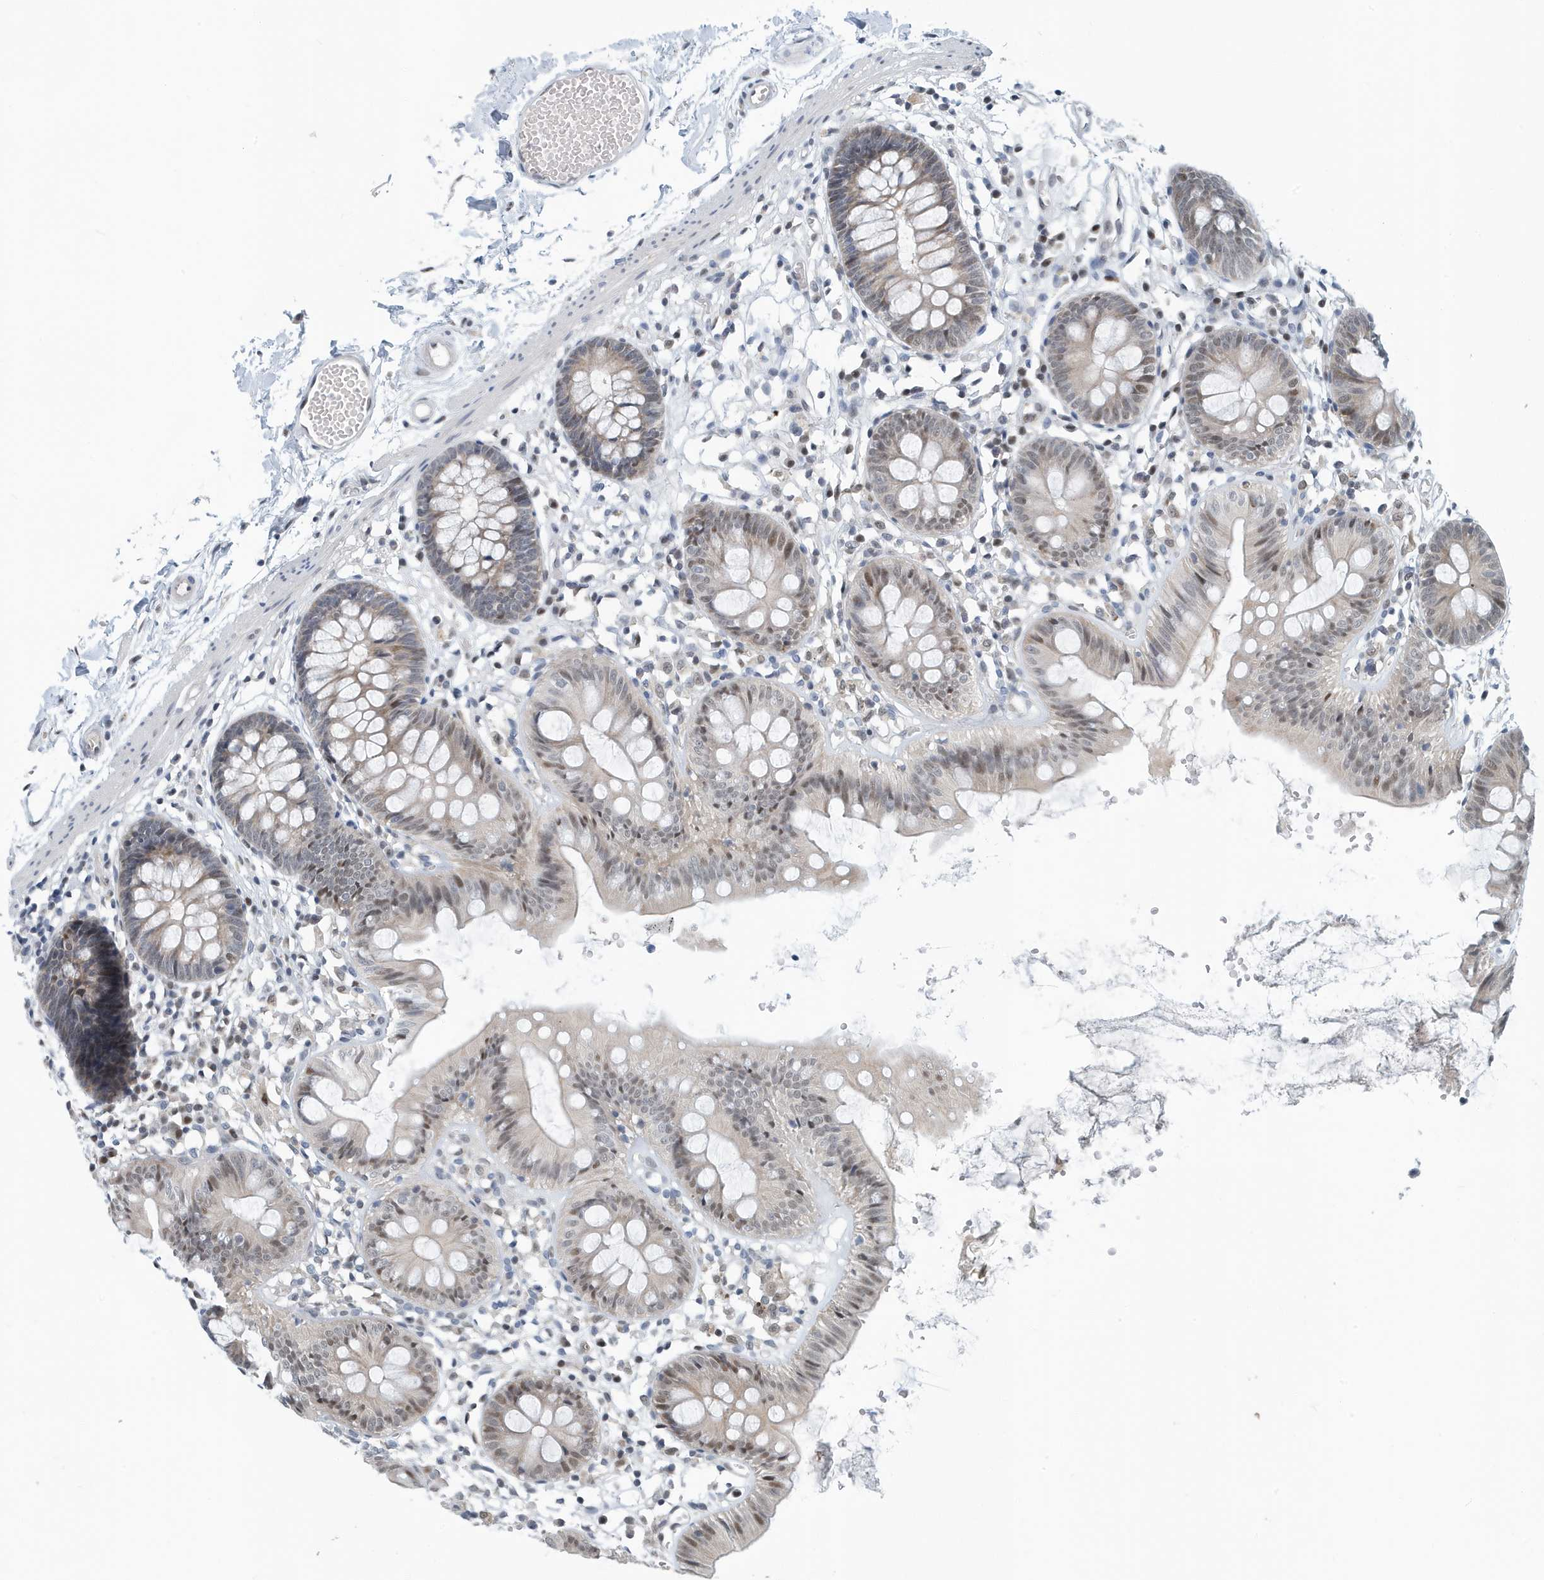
{"staining": {"intensity": "negative", "quantity": "none", "location": "none"}, "tissue": "colon", "cell_type": "Endothelial cells", "image_type": "normal", "snomed": [{"axis": "morphology", "description": "Normal tissue, NOS"}, {"axis": "topography", "description": "Colon"}], "caption": "The immunohistochemistry (IHC) micrograph has no significant staining in endothelial cells of colon. (Immunohistochemistry (ihc), brightfield microscopy, high magnification).", "gene": "KIF15", "patient": {"sex": "male", "age": 56}}